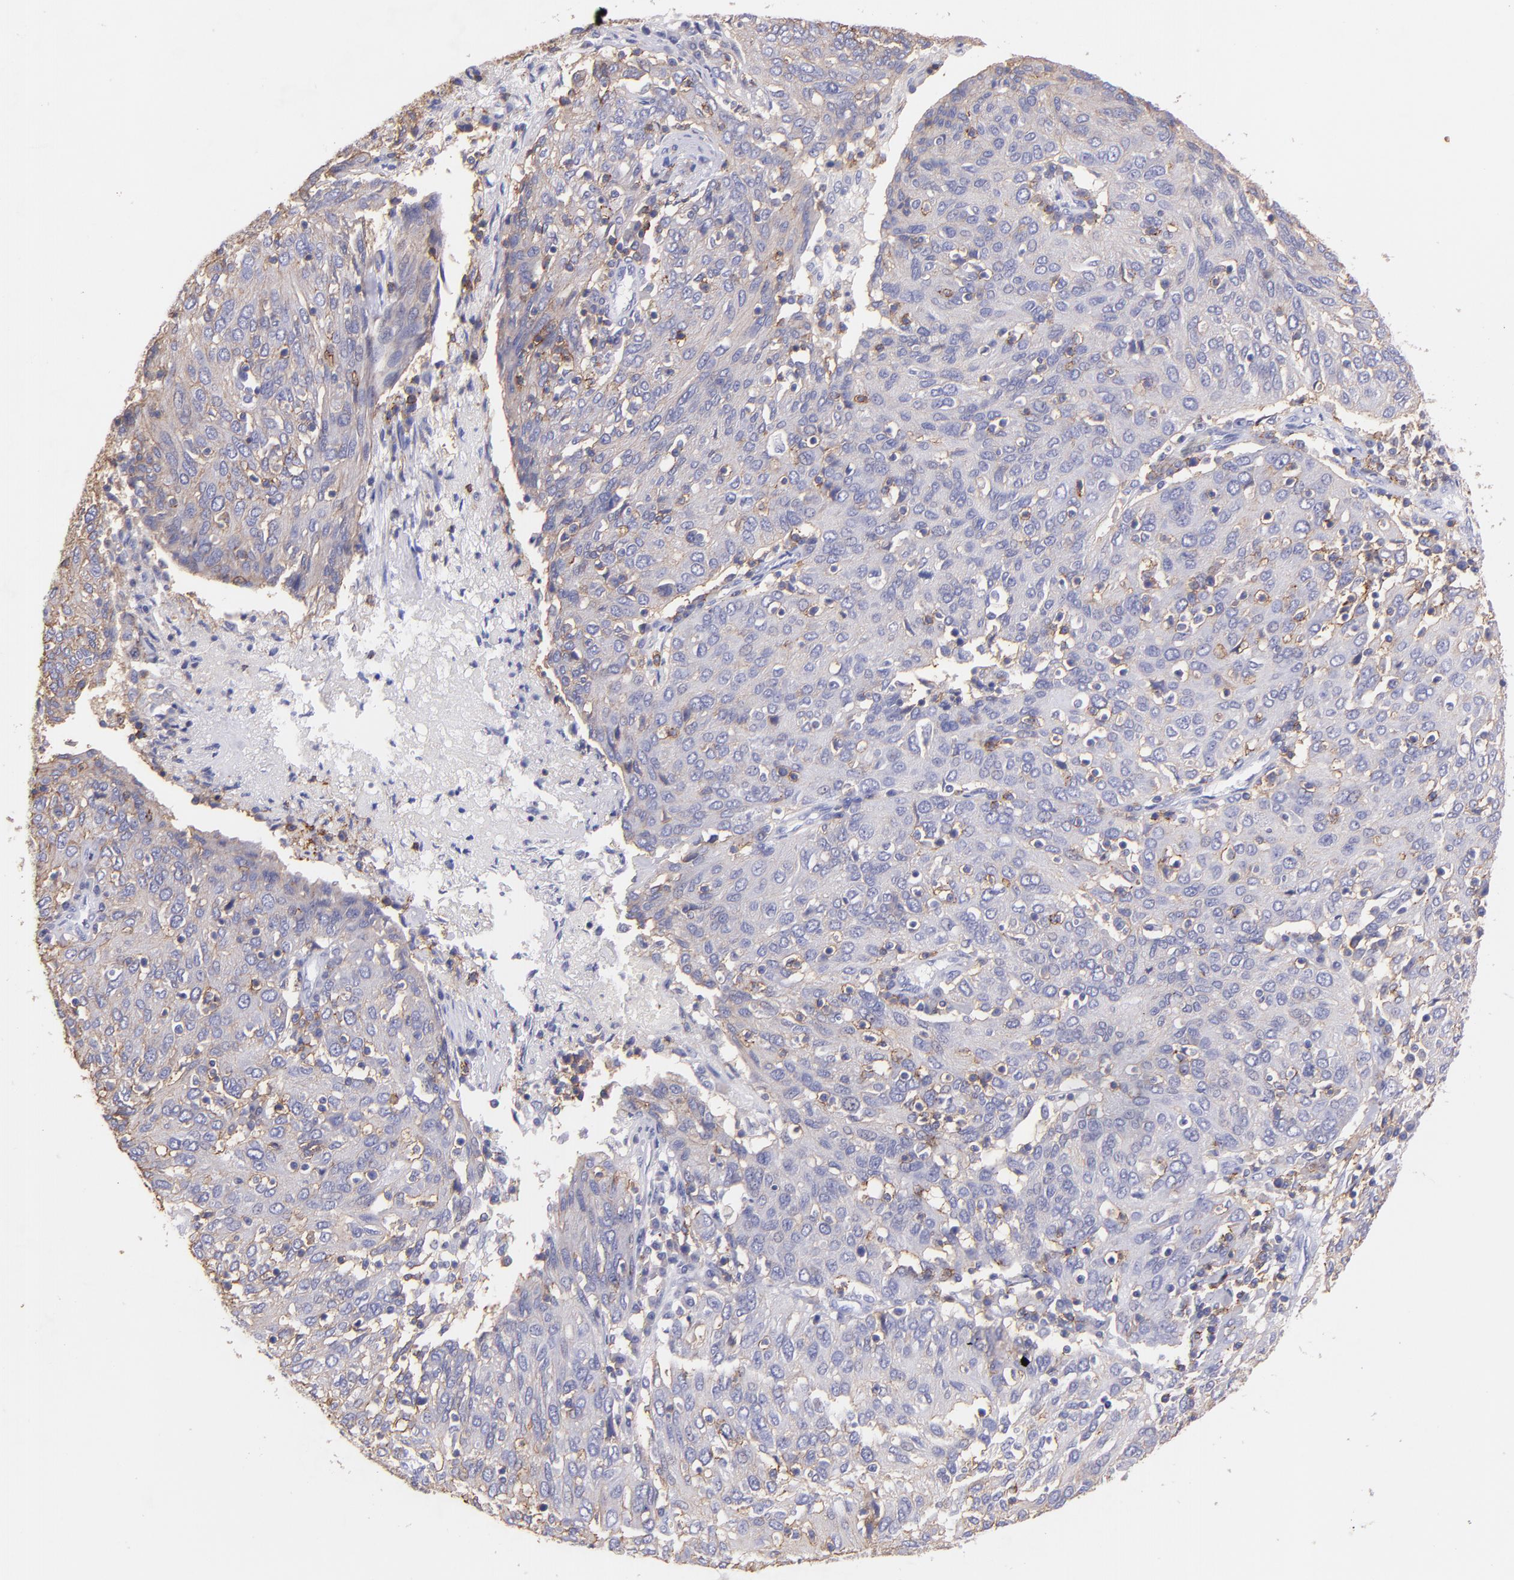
{"staining": {"intensity": "weak", "quantity": "<25%", "location": "cytoplasmic/membranous"}, "tissue": "ovarian cancer", "cell_type": "Tumor cells", "image_type": "cancer", "snomed": [{"axis": "morphology", "description": "Carcinoma, endometroid"}, {"axis": "topography", "description": "Ovary"}], "caption": "DAB (3,3'-diaminobenzidine) immunohistochemical staining of ovarian cancer exhibits no significant positivity in tumor cells. (DAB immunohistochemistry (IHC), high magnification).", "gene": "SPN", "patient": {"sex": "female", "age": 50}}